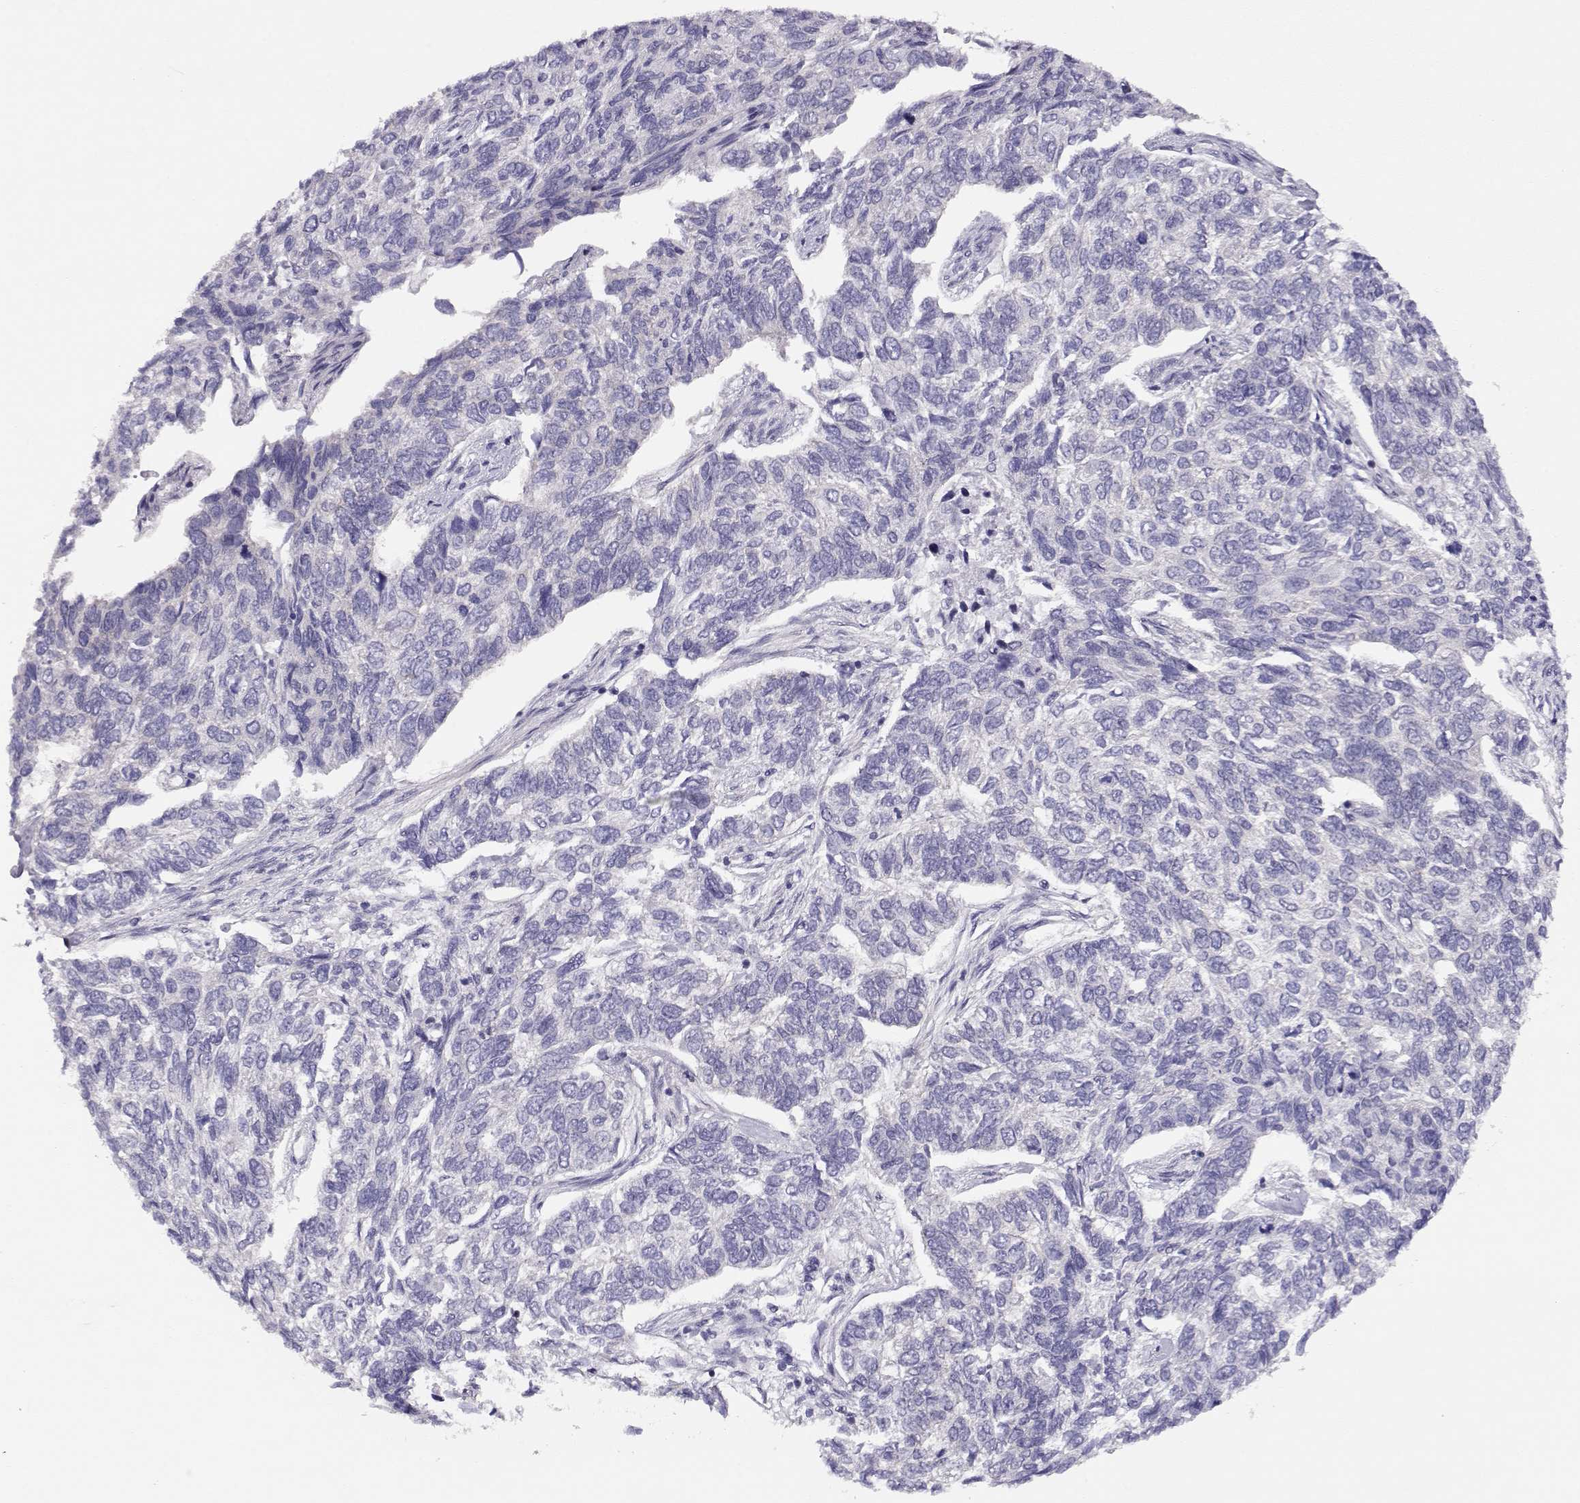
{"staining": {"intensity": "negative", "quantity": "none", "location": "none"}, "tissue": "skin cancer", "cell_type": "Tumor cells", "image_type": "cancer", "snomed": [{"axis": "morphology", "description": "Basal cell carcinoma"}, {"axis": "topography", "description": "Skin"}], "caption": "IHC photomicrograph of neoplastic tissue: basal cell carcinoma (skin) stained with DAB reveals no significant protein positivity in tumor cells.", "gene": "CRX", "patient": {"sex": "female", "age": 65}}